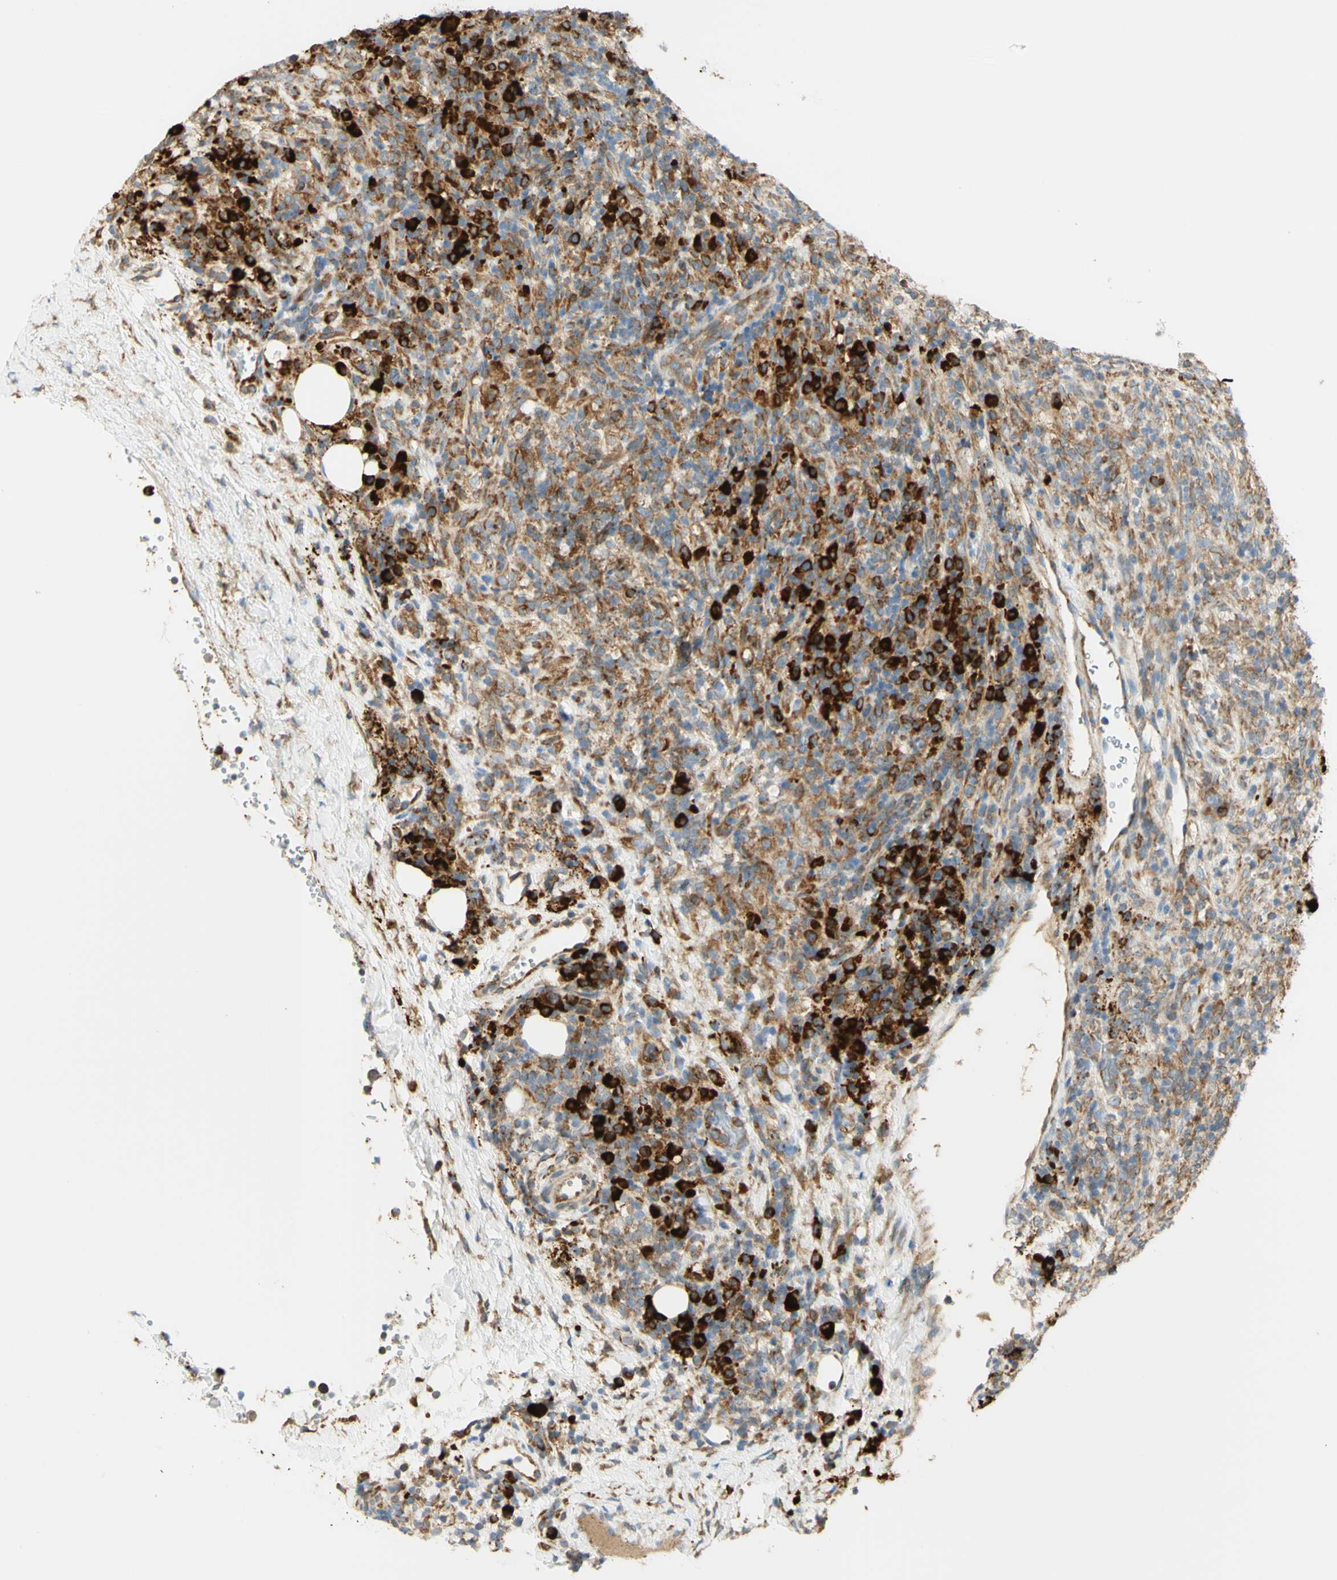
{"staining": {"intensity": "moderate", "quantity": ">75%", "location": "cytoplasmic/membranous"}, "tissue": "lymphoma", "cell_type": "Tumor cells", "image_type": "cancer", "snomed": [{"axis": "morphology", "description": "Malignant lymphoma, non-Hodgkin's type, High grade"}, {"axis": "topography", "description": "Lymph node"}], "caption": "Lymphoma stained for a protein (brown) exhibits moderate cytoplasmic/membranous positive positivity in about >75% of tumor cells.", "gene": "MANF", "patient": {"sex": "female", "age": 76}}